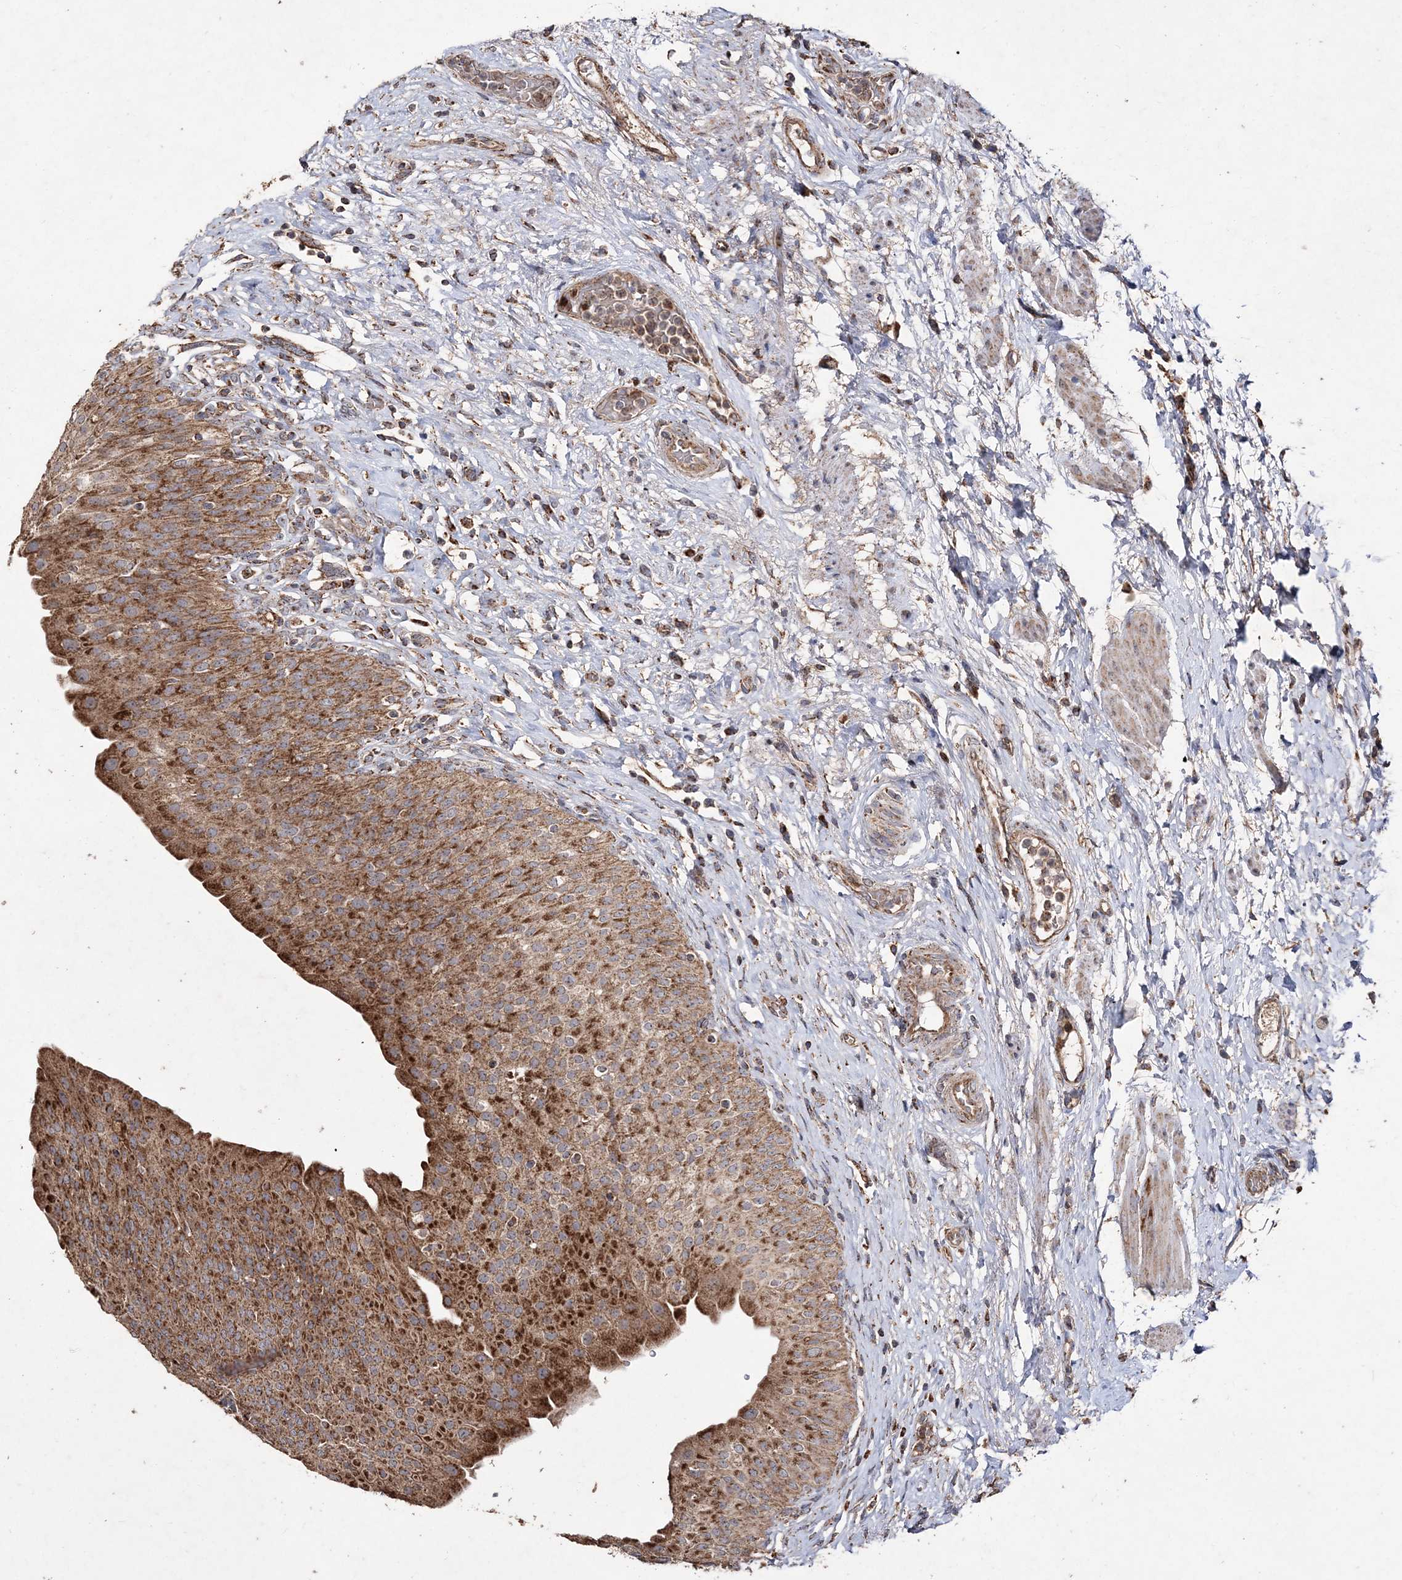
{"staining": {"intensity": "strong", "quantity": ">75%", "location": "cytoplasmic/membranous"}, "tissue": "urinary bladder", "cell_type": "Urothelial cells", "image_type": "normal", "snomed": [{"axis": "morphology", "description": "Normal tissue, NOS"}, {"axis": "morphology", "description": "Urothelial carcinoma, High grade"}, {"axis": "topography", "description": "Urinary bladder"}], "caption": "Immunohistochemical staining of unremarkable urinary bladder demonstrates high levels of strong cytoplasmic/membranous expression in approximately >75% of urothelial cells. Using DAB (brown) and hematoxylin (blue) stains, captured at high magnification using brightfield microscopy.", "gene": "POC5", "patient": {"sex": "male", "age": 46}}